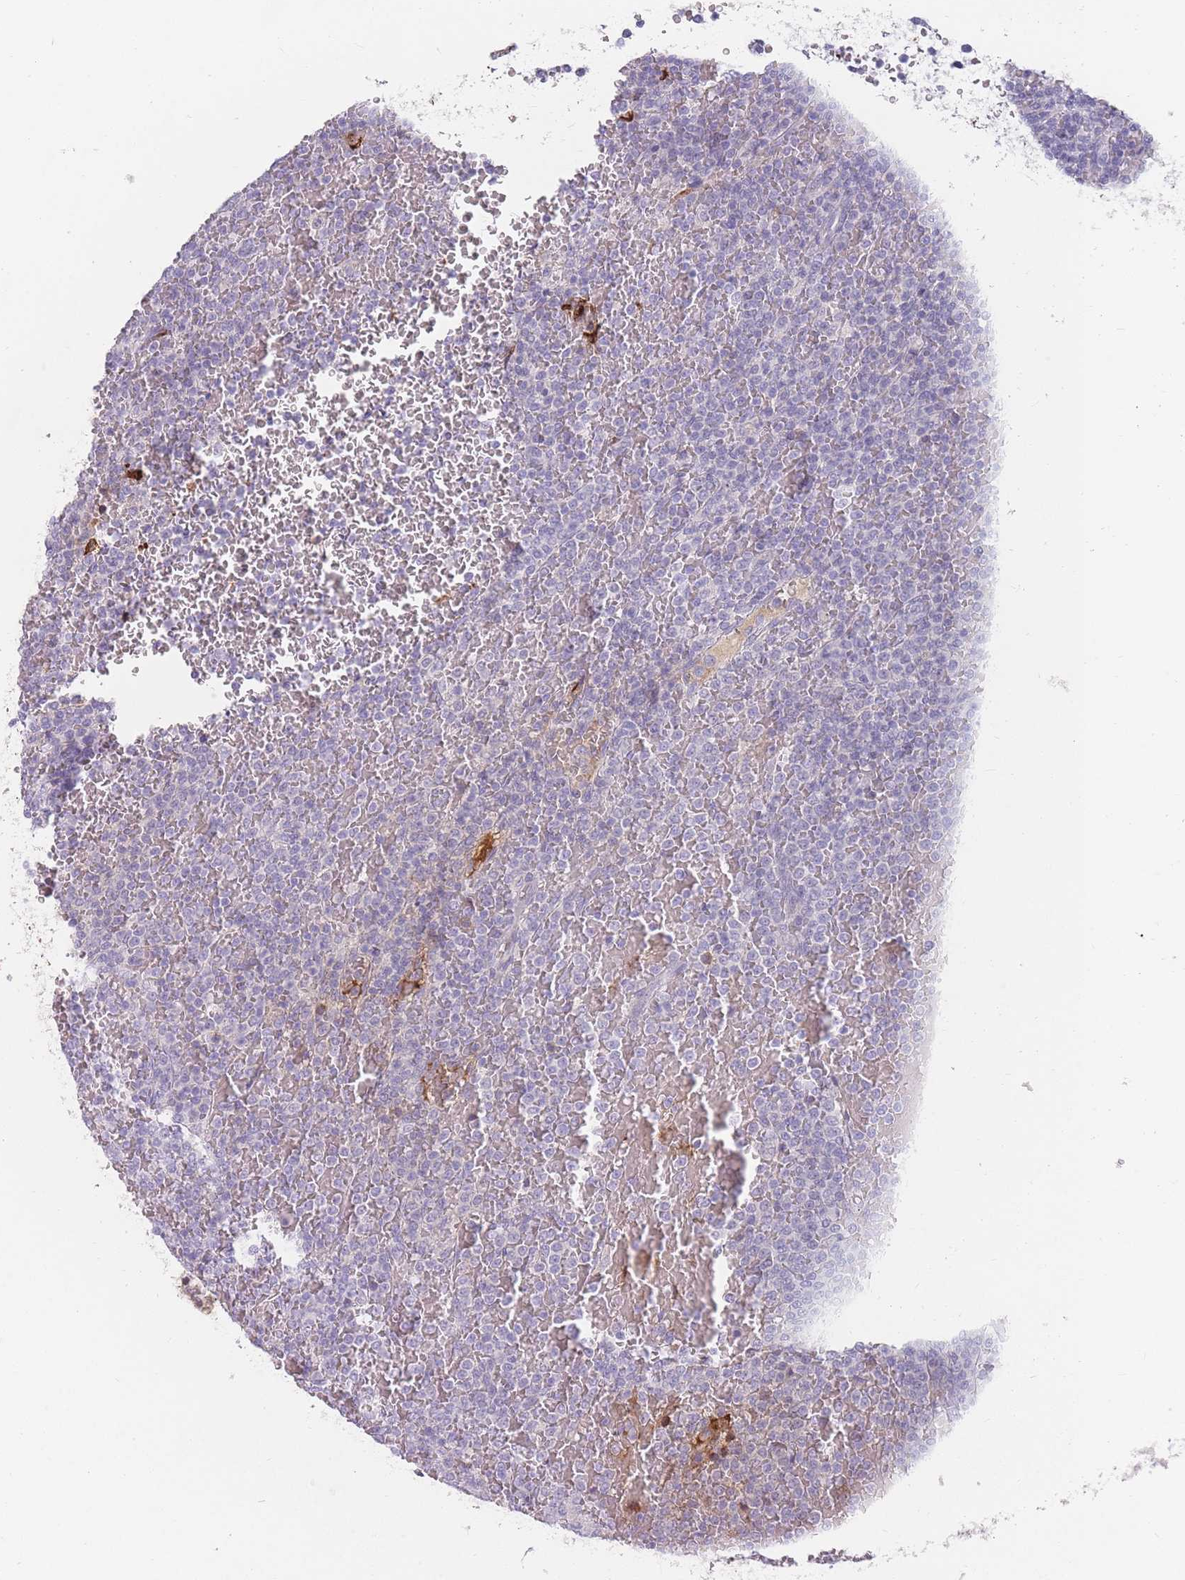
{"staining": {"intensity": "negative", "quantity": "none", "location": "none"}, "tissue": "lymphoma", "cell_type": "Tumor cells", "image_type": "cancer", "snomed": [{"axis": "morphology", "description": "Malignant lymphoma, non-Hodgkin's type, Low grade"}, {"axis": "topography", "description": "Spleen"}], "caption": "The photomicrograph reveals no staining of tumor cells in malignant lymphoma, non-Hodgkin's type (low-grade).", "gene": "PRG4", "patient": {"sex": "male", "age": 60}}